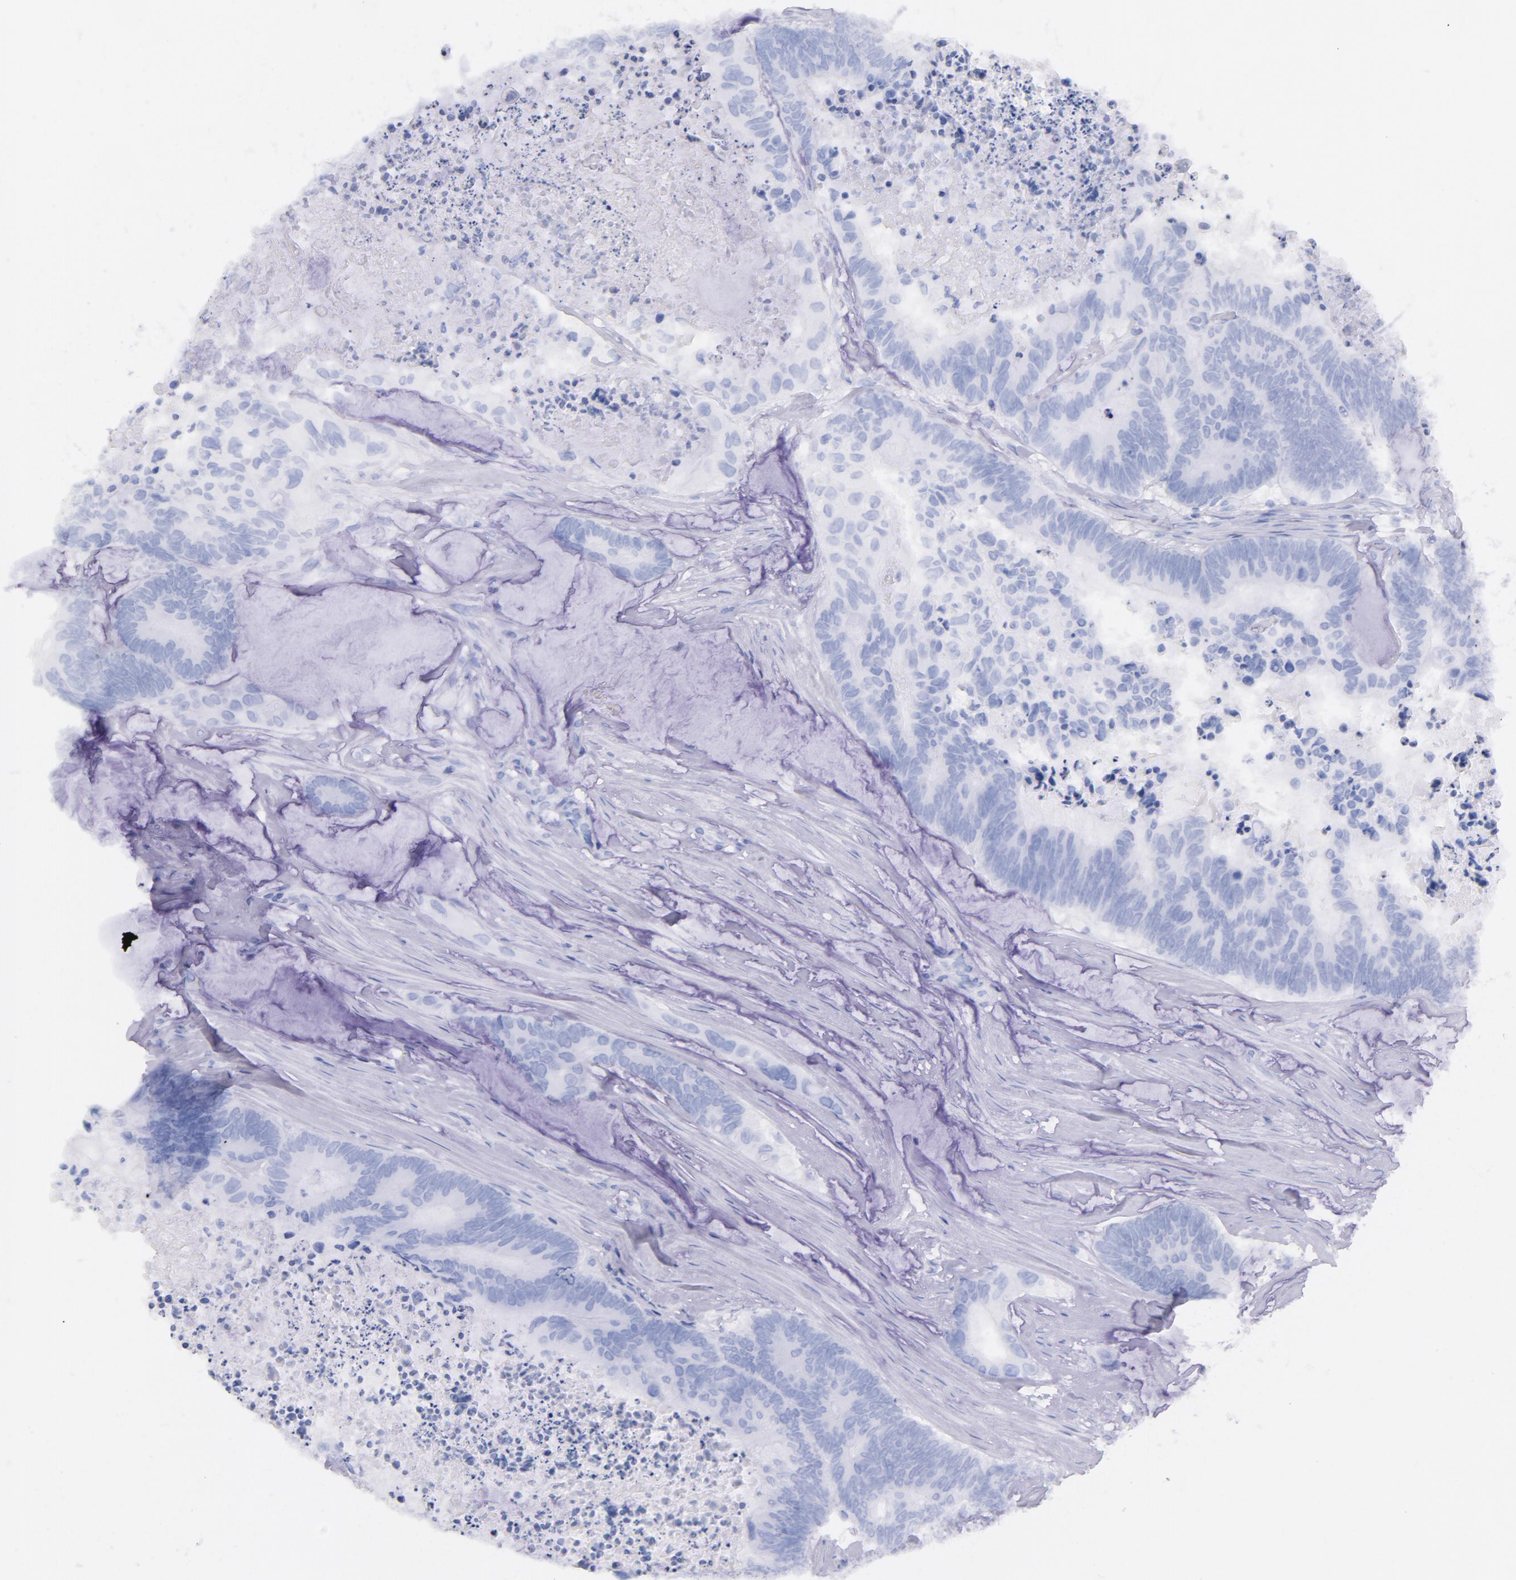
{"staining": {"intensity": "negative", "quantity": "none", "location": "none"}, "tissue": "colorectal cancer", "cell_type": "Tumor cells", "image_type": "cancer", "snomed": [{"axis": "morphology", "description": "Adenocarcinoma, NOS"}, {"axis": "topography", "description": "Colon"}], "caption": "This is a image of IHC staining of colorectal cancer (adenocarcinoma), which shows no staining in tumor cells.", "gene": "CD44", "patient": {"sex": "male", "age": 65}}